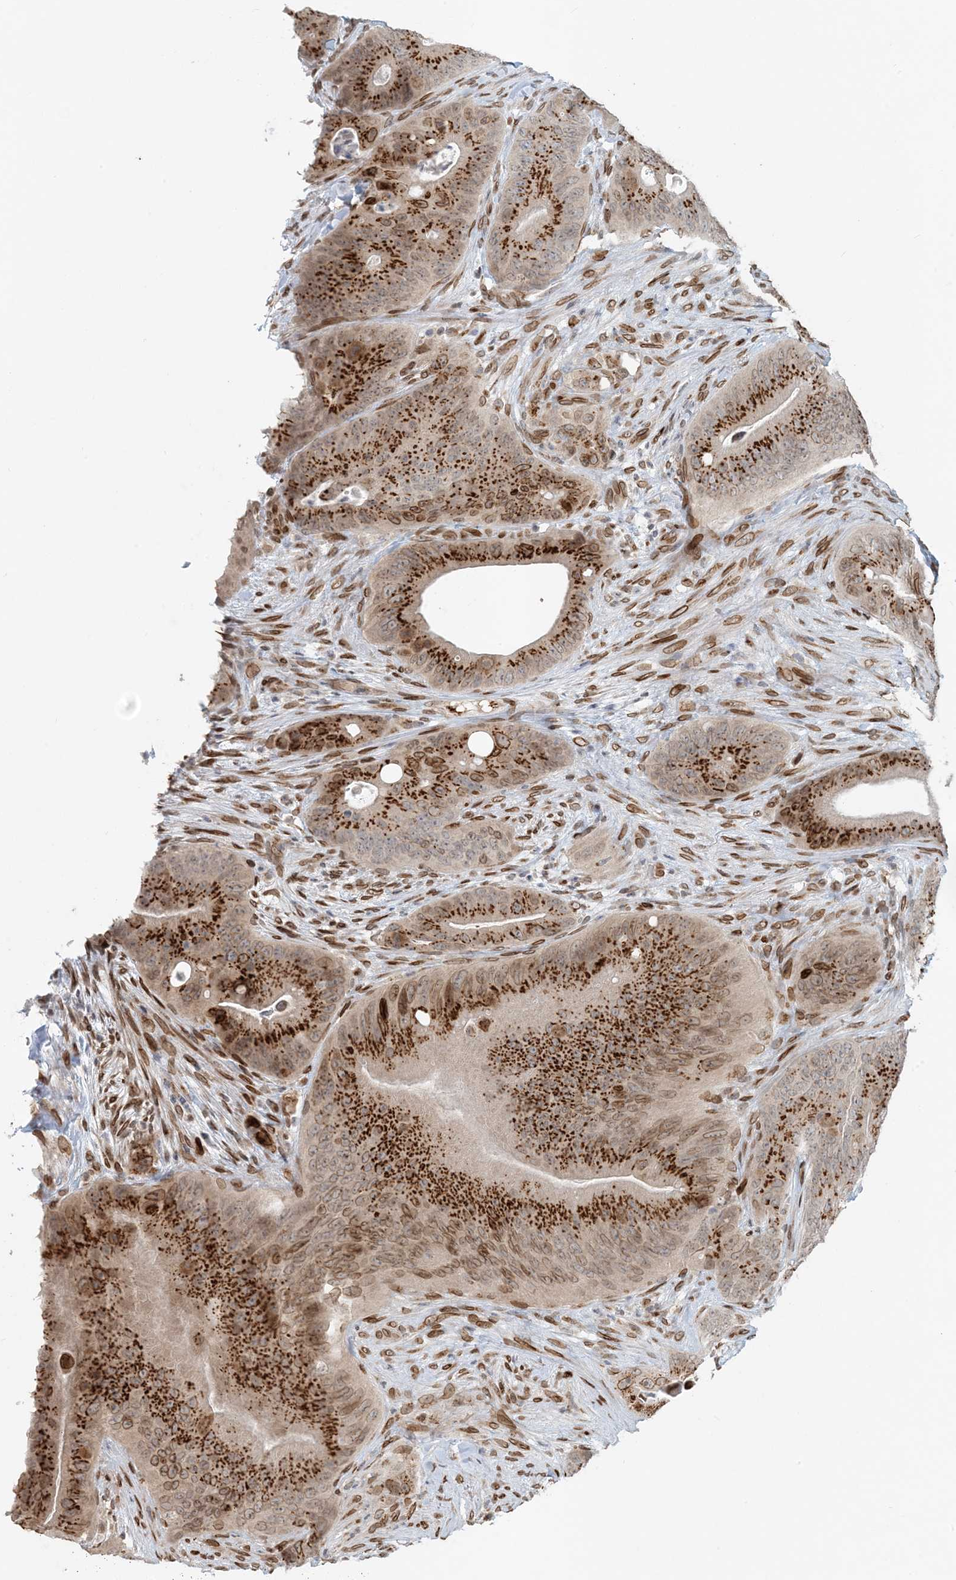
{"staining": {"intensity": "strong", "quantity": ">75%", "location": "cytoplasmic/membranous,nuclear"}, "tissue": "colorectal cancer", "cell_type": "Tumor cells", "image_type": "cancer", "snomed": [{"axis": "morphology", "description": "Normal tissue, NOS"}, {"axis": "topography", "description": "Colon"}], "caption": "A brown stain shows strong cytoplasmic/membranous and nuclear staining of a protein in human colorectal cancer tumor cells.", "gene": "SLC35A2", "patient": {"sex": "female", "age": 82}}